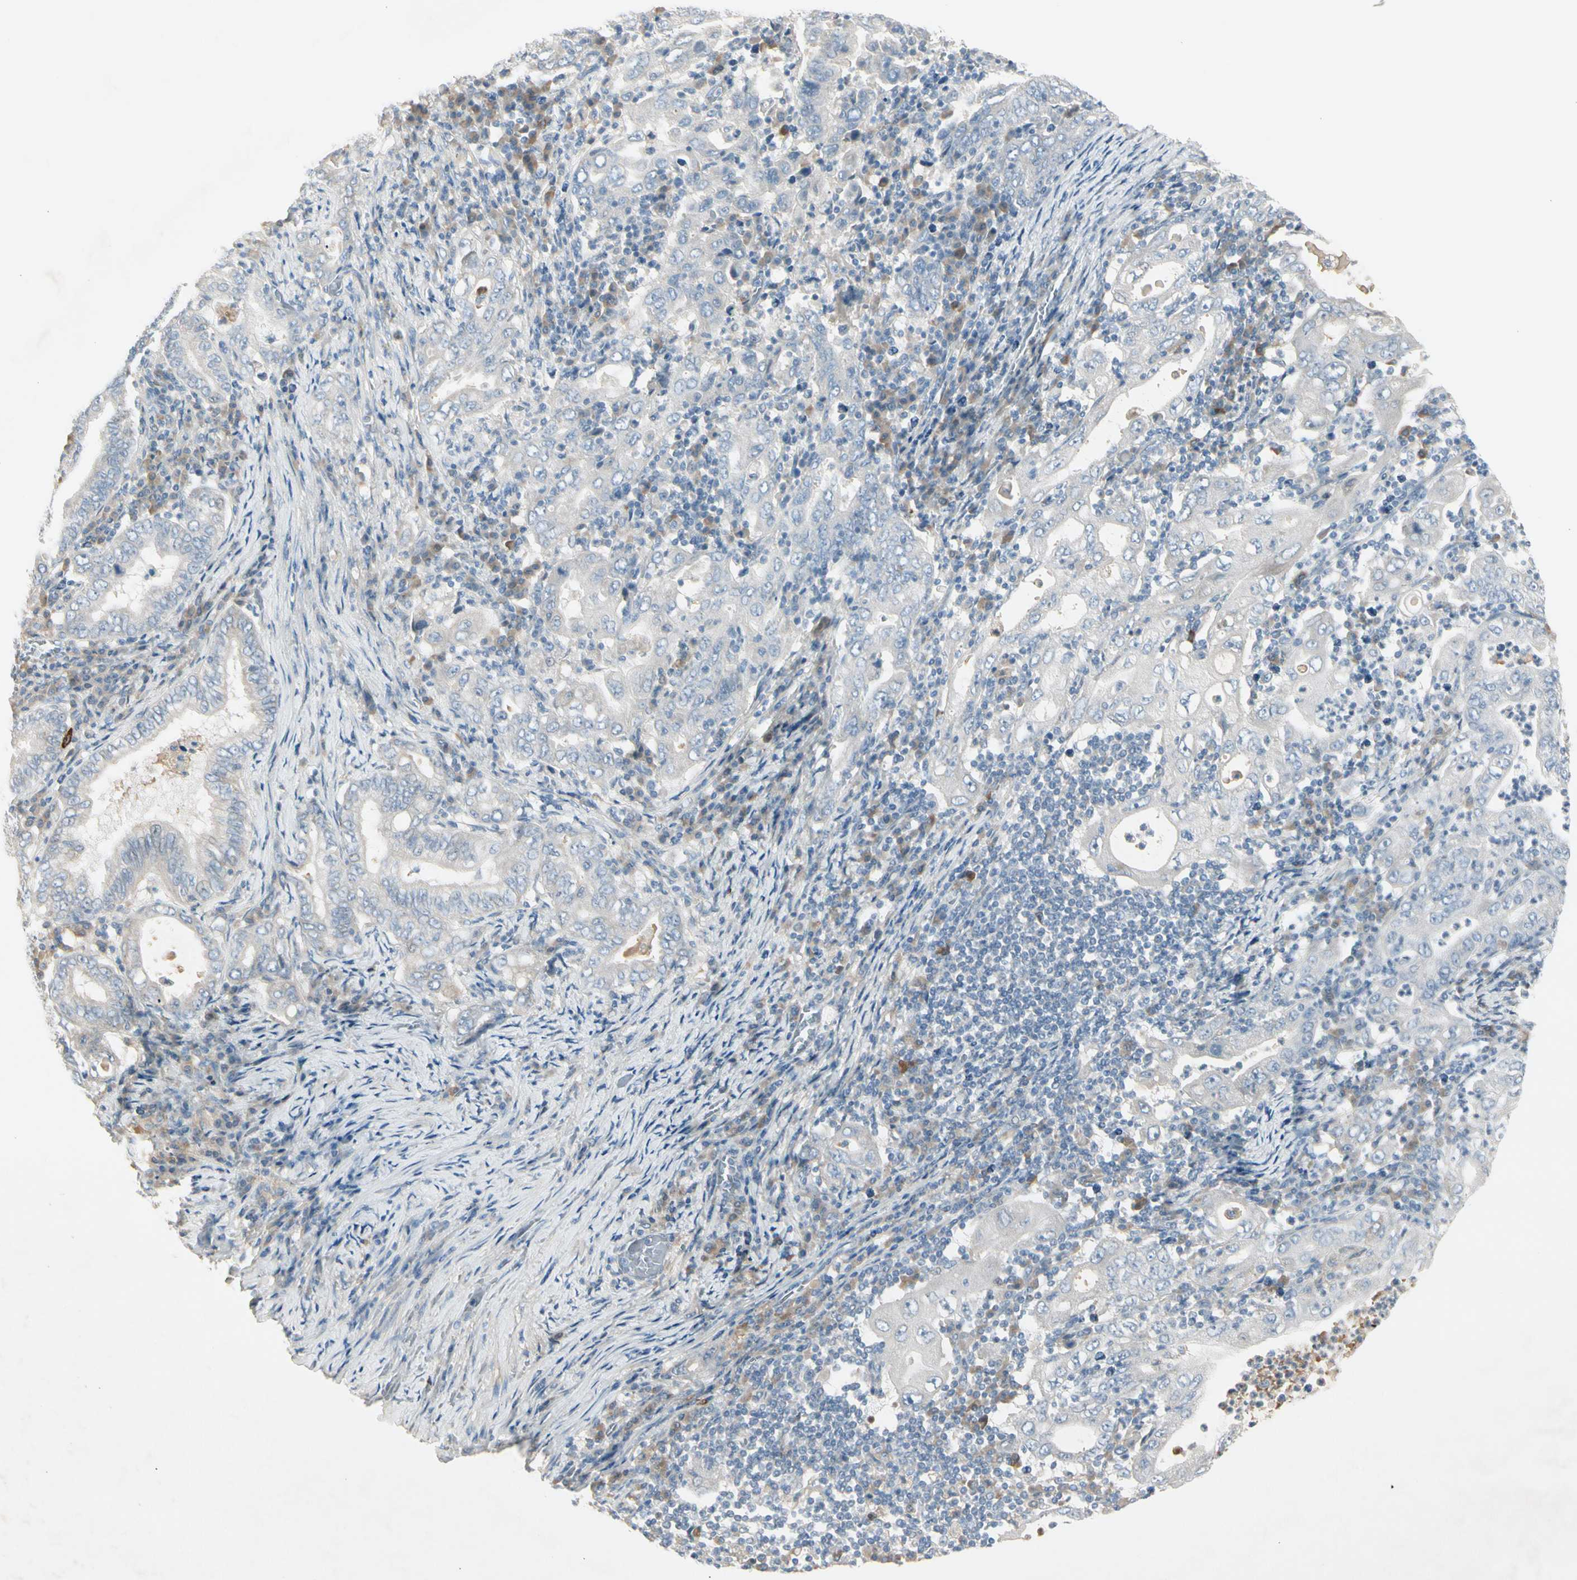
{"staining": {"intensity": "weak", "quantity": "<25%", "location": "cytoplasmic/membranous"}, "tissue": "stomach cancer", "cell_type": "Tumor cells", "image_type": "cancer", "snomed": [{"axis": "morphology", "description": "Normal tissue, NOS"}, {"axis": "morphology", "description": "Adenocarcinoma, NOS"}, {"axis": "topography", "description": "Esophagus"}, {"axis": "topography", "description": "Stomach, upper"}, {"axis": "topography", "description": "Peripheral nerve tissue"}], "caption": "DAB (3,3'-diaminobenzidine) immunohistochemical staining of stomach cancer shows no significant staining in tumor cells.", "gene": "MAPRE3", "patient": {"sex": "male", "age": 62}}